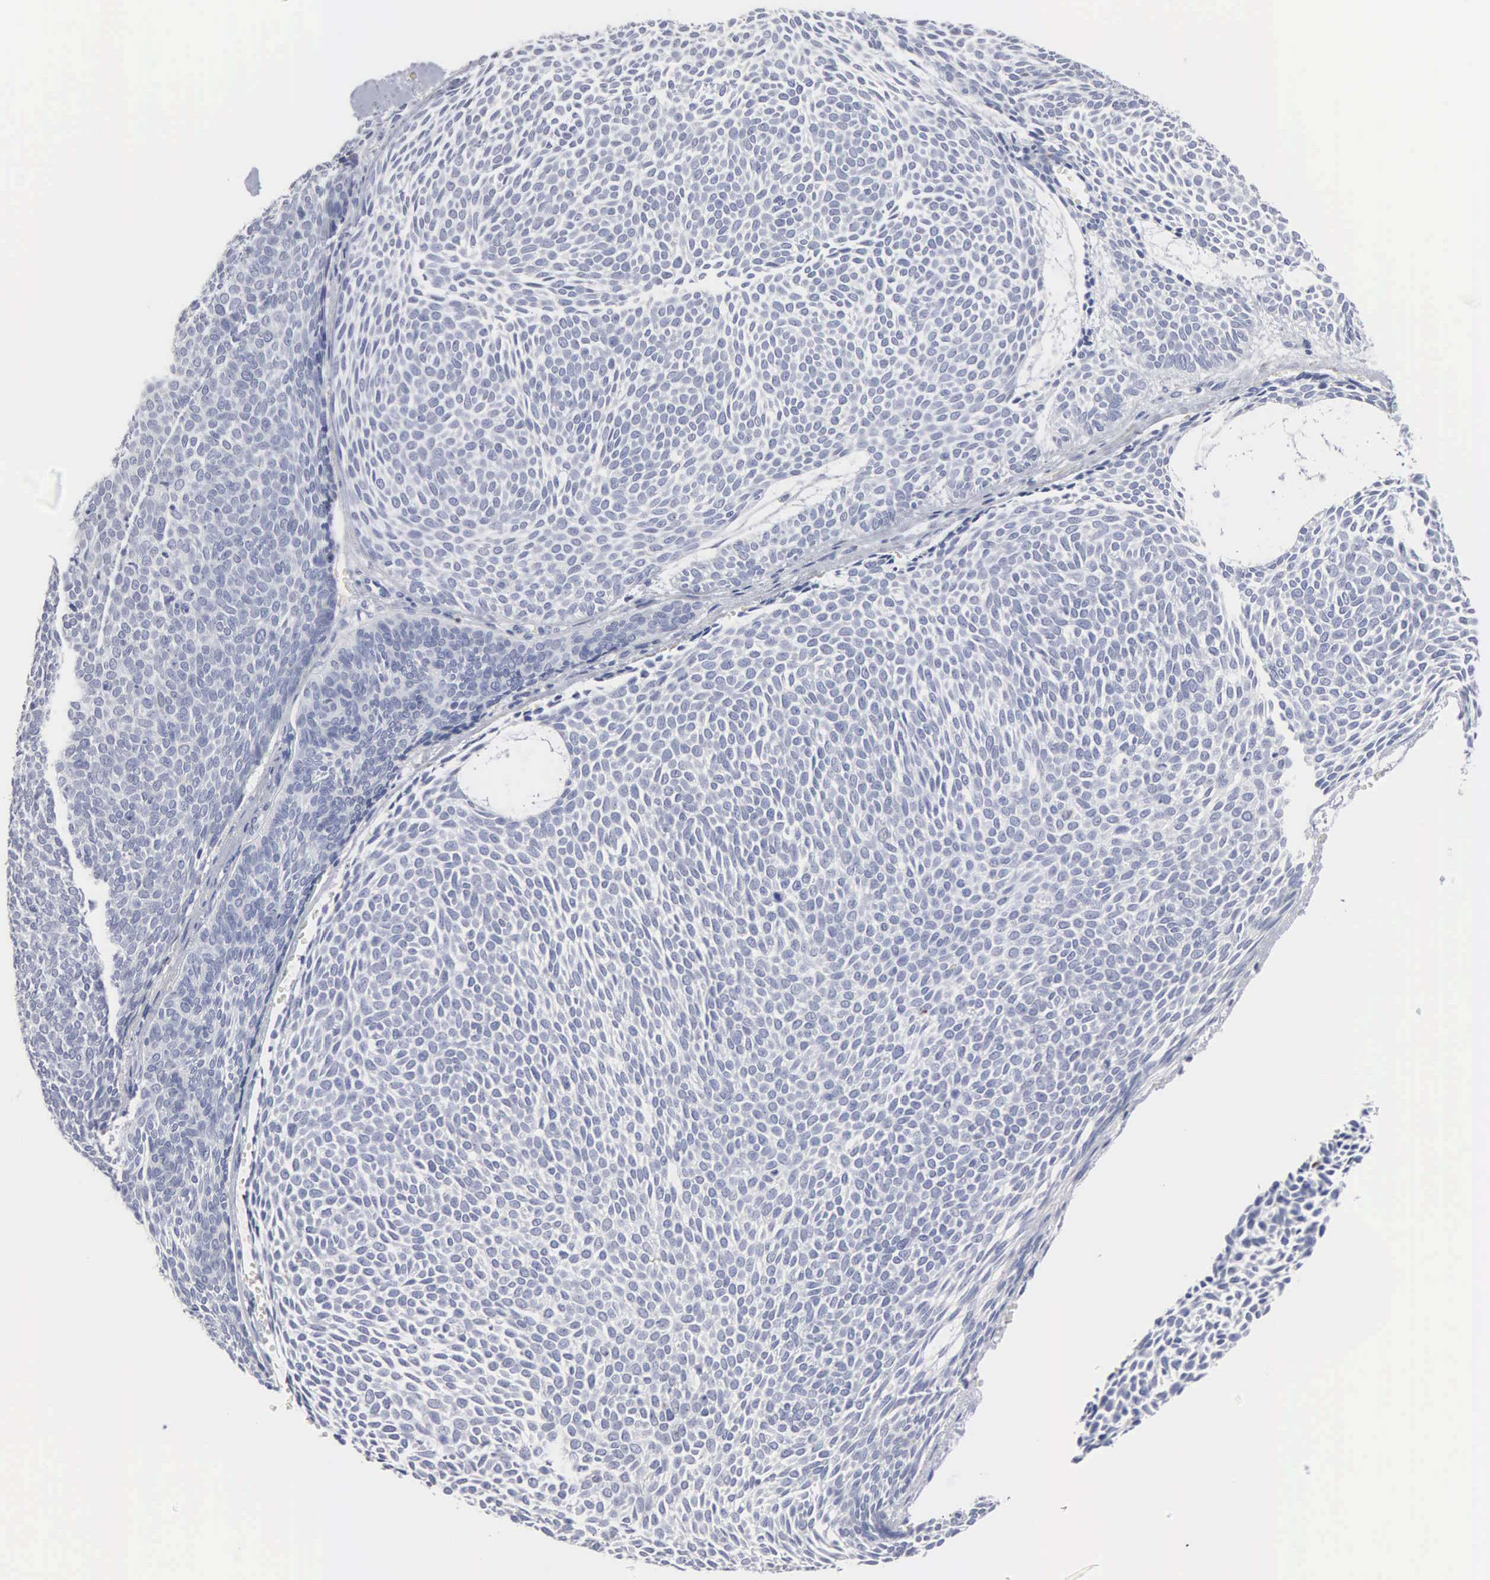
{"staining": {"intensity": "negative", "quantity": "none", "location": "none"}, "tissue": "skin cancer", "cell_type": "Tumor cells", "image_type": "cancer", "snomed": [{"axis": "morphology", "description": "Basal cell carcinoma"}, {"axis": "topography", "description": "Skin"}], "caption": "DAB immunohistochemical staining of skin cancer displays no significant expression in tumor cells. (DAB (3,3'-diaminobenzidine) immunohistochemistry (IHC) visualized using brightfield microscopy, high magnification).", "gene": "ASPHD2", "patient": {"sex": "male", "age": 84}}